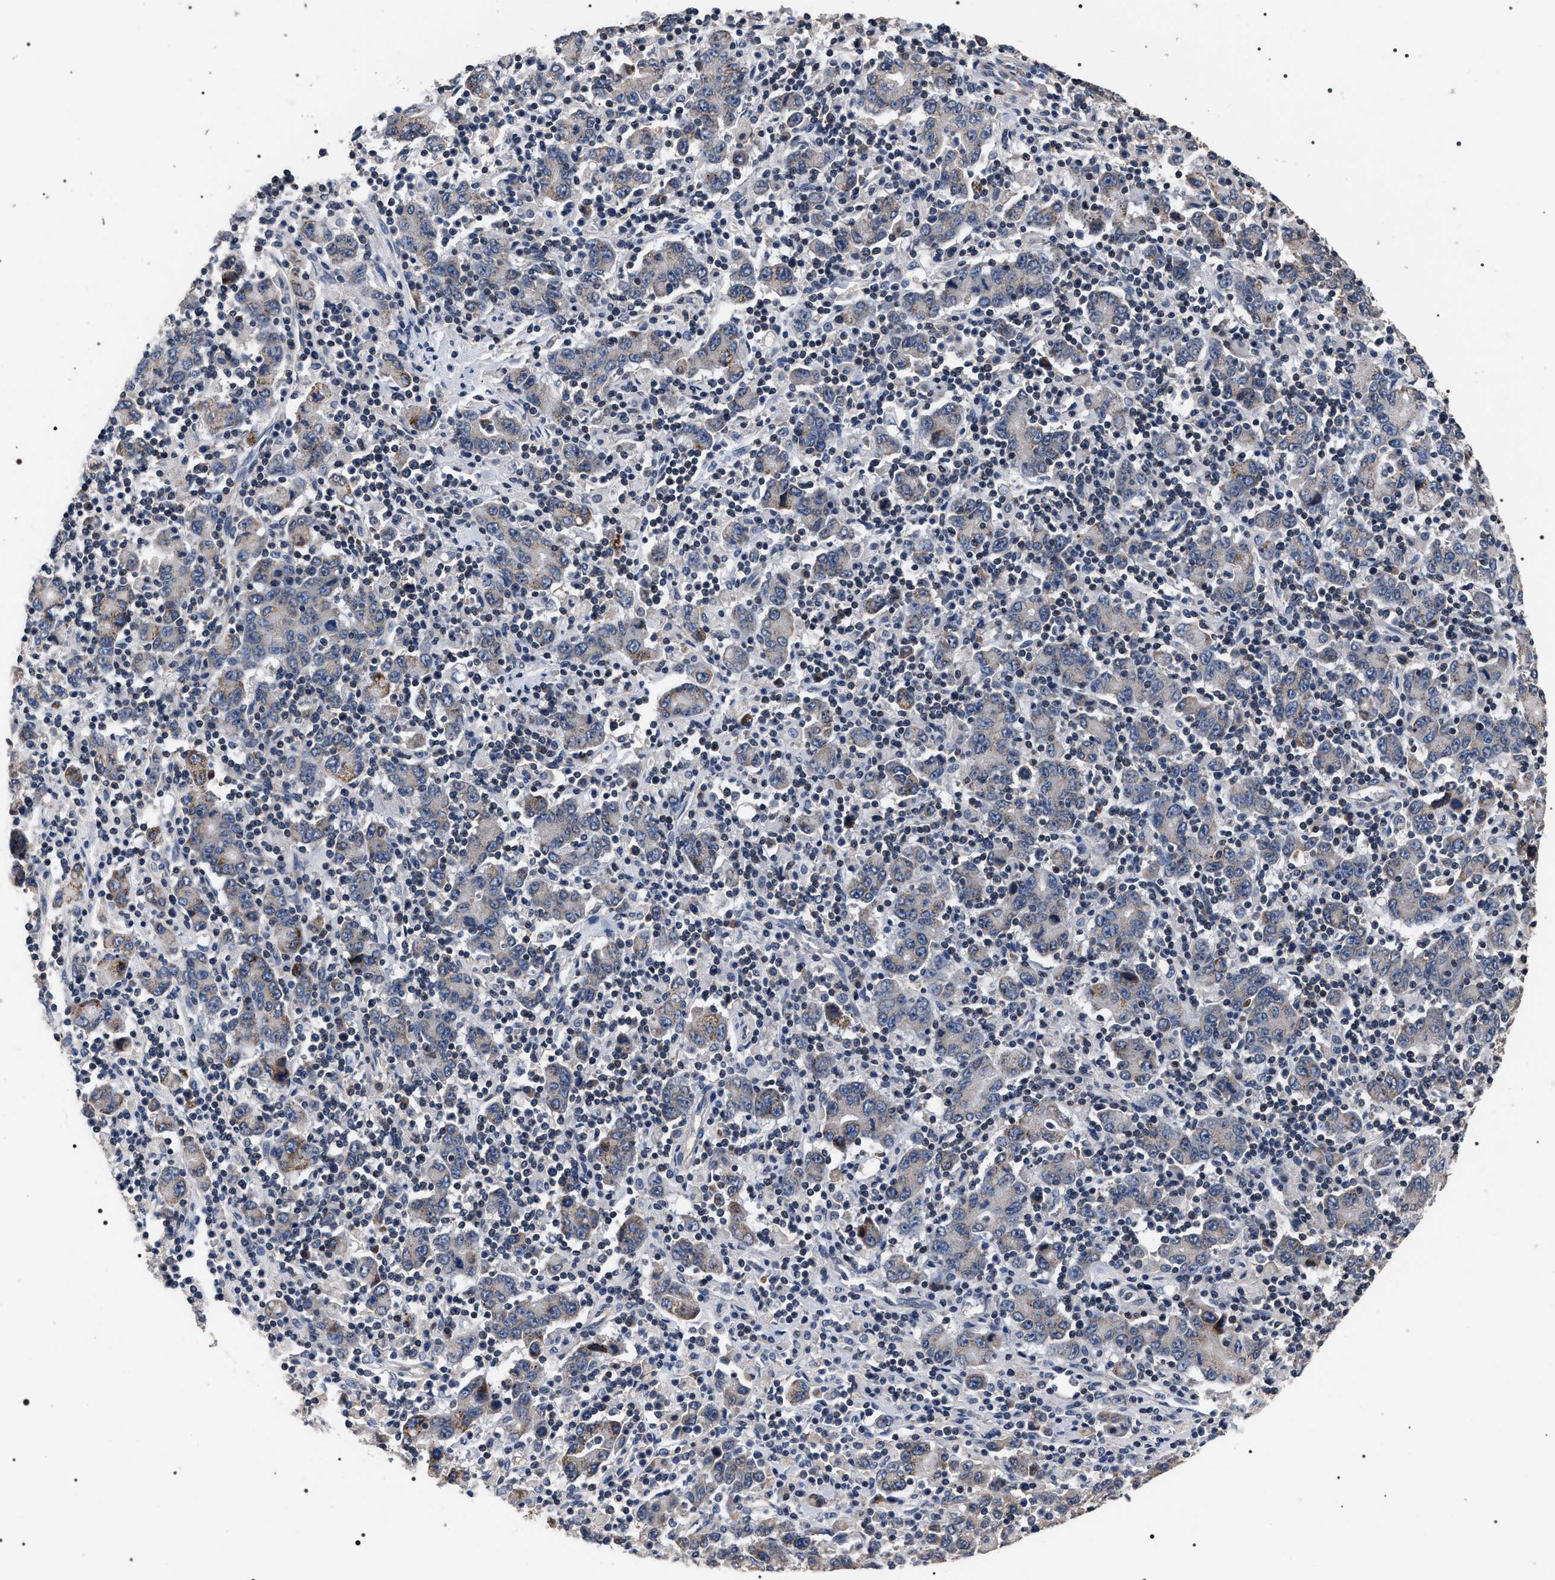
{"staining": {"intensity": "moderate", "quantity": ">75%", "location": "cytoplasmic/membranous"}, "tissue": "stomach cancer", "cell_type": "Tumor cells", "image_type": "cancer", "snomed": [{"axis": "morphology", "description": "Adenocarcinoma, NOS"}, {"axis": "topography", "description": "Stomach, upper"}], "caption": "Immunohistochemistry staining of stomach adenocarcinoma, which exhibits medium levels of moderate cytoplasmic/membranous staining in about >75% of tumor cells indicating moderate cytoplasmic/membranous protein positivity. The staining was performed using DAB (brown) for protein detection and nuclei were counterstained in hematoxylin (blue).", "gene": "UPF3A", "patient": {"sex": "male", "age": 69}}